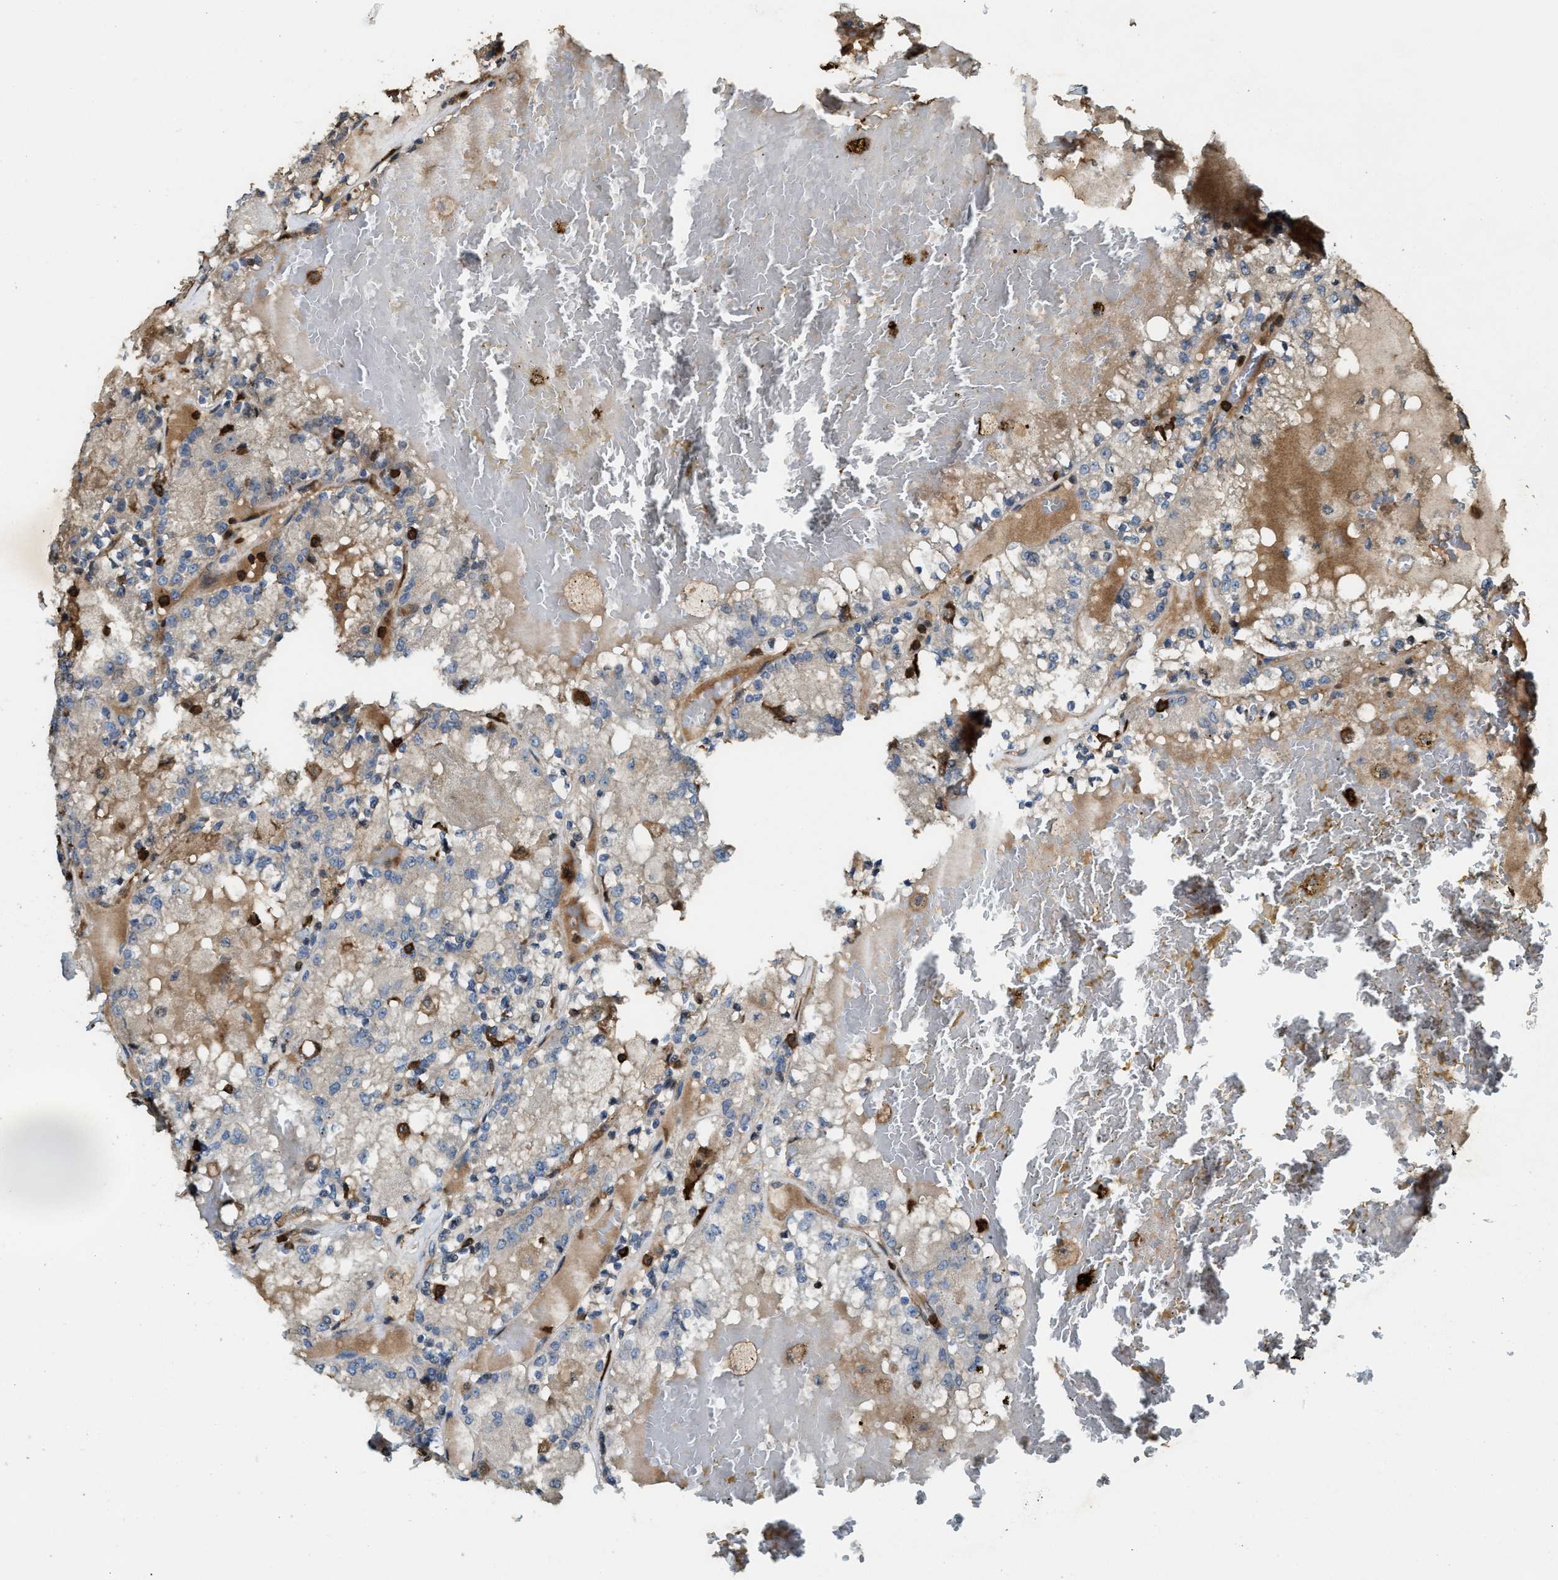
{"staining": {"intensity": "negative", "quantity": "none", "location": "none"}, "tissue": "renal cancer", "cell_type": "Tumor cells", "image_type": "cancer", "snomed": [{"axis": "morphology", "description": "Adenocarcinoma, NOS"}, {"axis": "topography", "description": "Kidney"}], "caption": "The IHC image has no significant expression in tumor cells of adenocarcinoma (renal) tissue.", "gene": "SERPINB5", "patient": {"sex": "female", "age": 56}}